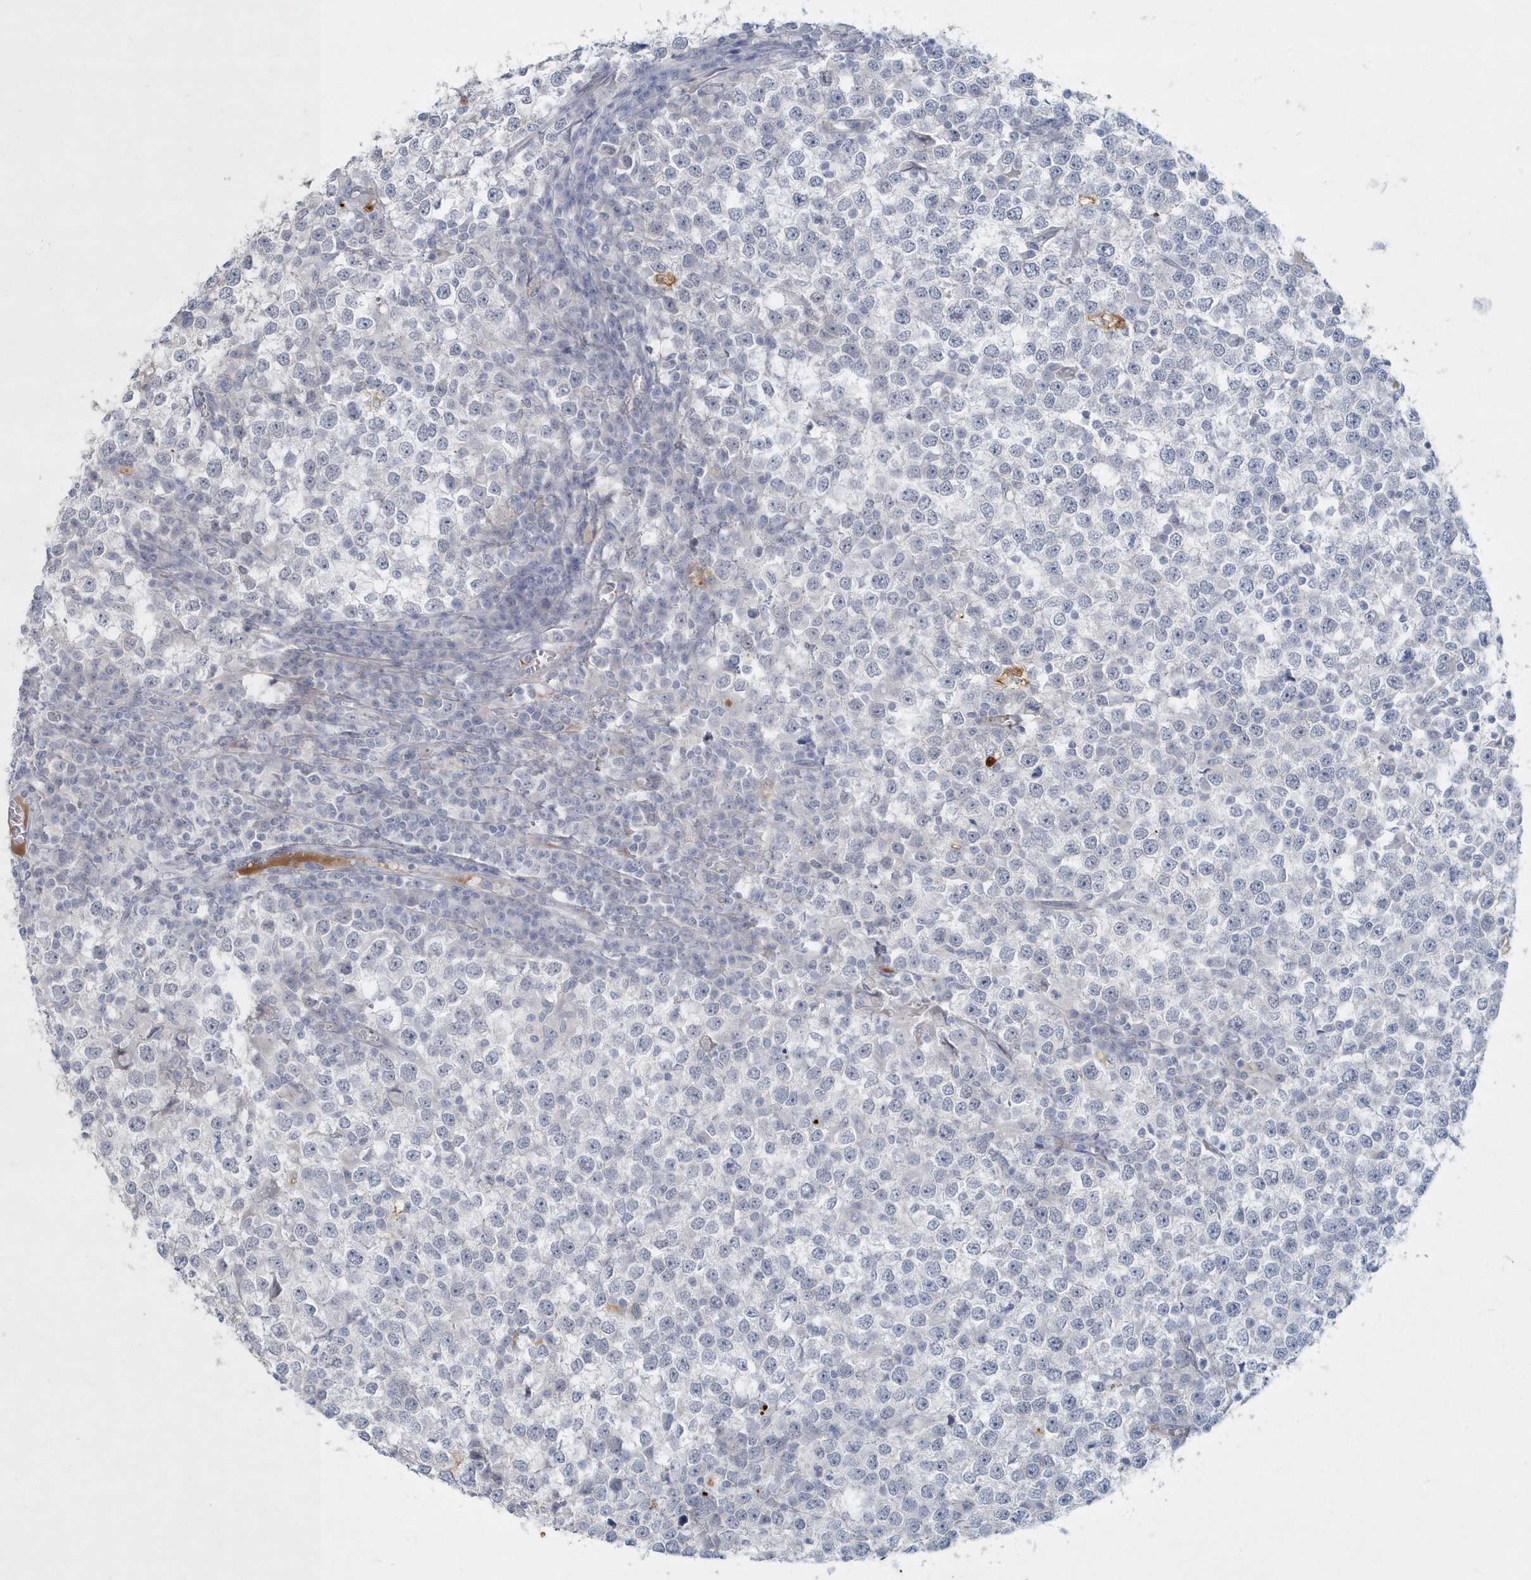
{"staining": {"intensity": "negative", "quantity": "none", "location": "none"}, "tissue": "testis cancer", "cell_type": "Tumor cells", "image_type": "cancer", "snomed": [{"axis": "morphology", "description": "Seminoma, NOS"}, {"axis": "topography", "description": "Testis"}], "caption": "Testis cancer was stained to show a protein in brown. There is no significant expression in tumor cells. (DAB IHC with hematoxylin counter stain).", "gene": "MYOT", "patient": {"sex": "male", "age": 65}}